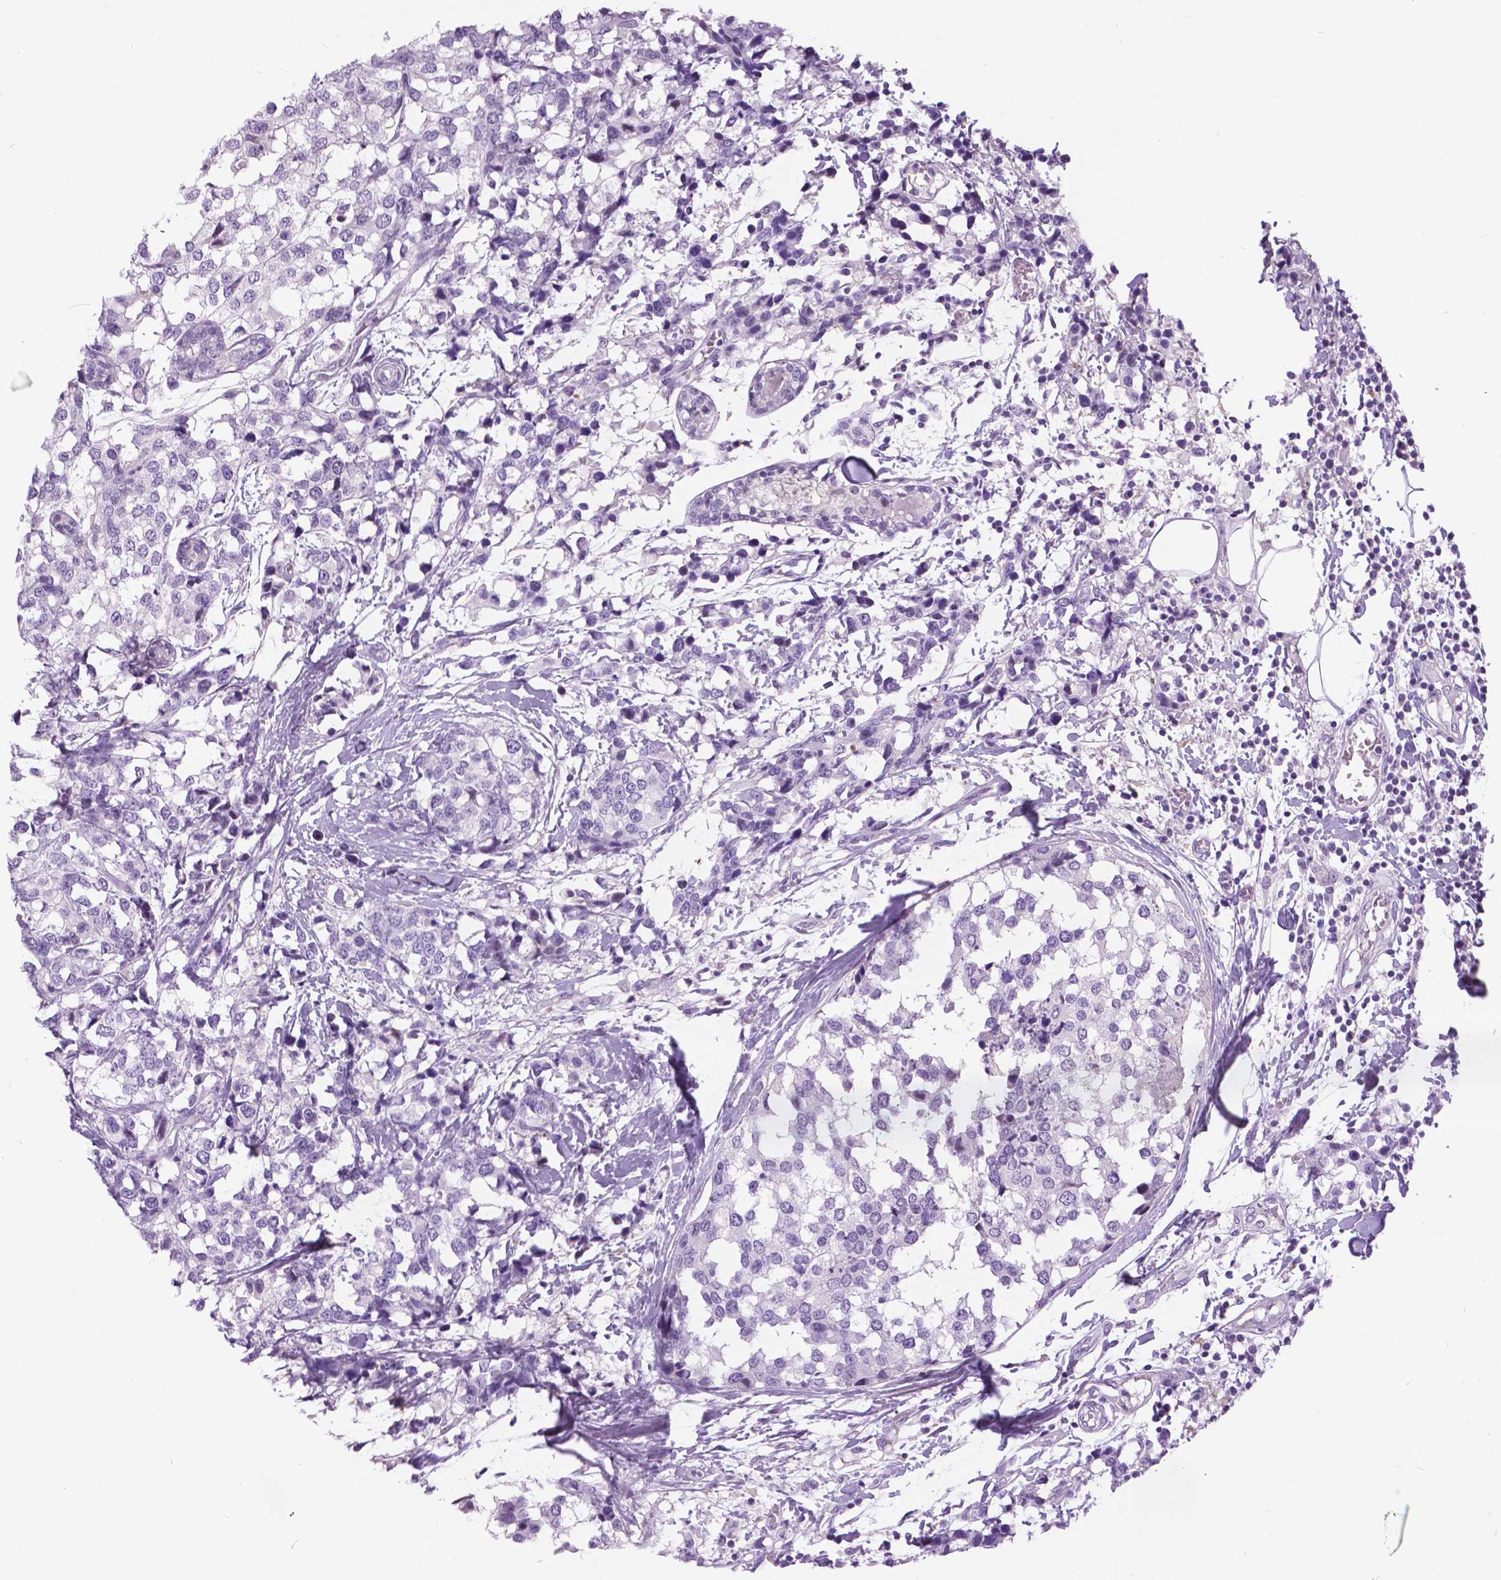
{"staining": {"intensity": "negative", "quantity": "none", "location": "none"}, "tissue": "breast cancer", "cell_type": "Tumor cells", "image_type": "cancer", "snomed": [{"axis": "morphology", "description": "Lobular carcinoma"}, {"axis": "topography", "description": "Breast"}], "caption": "Breast cancer was stained to show a protein in brown. There is no significant staining in tumor cells. The staining is performed using DAB brown chromogen with nuclei counter-stained in using hematoxylin.", "gene": "TP53TG5", "patient": {"sex": "female", "age": 59}}